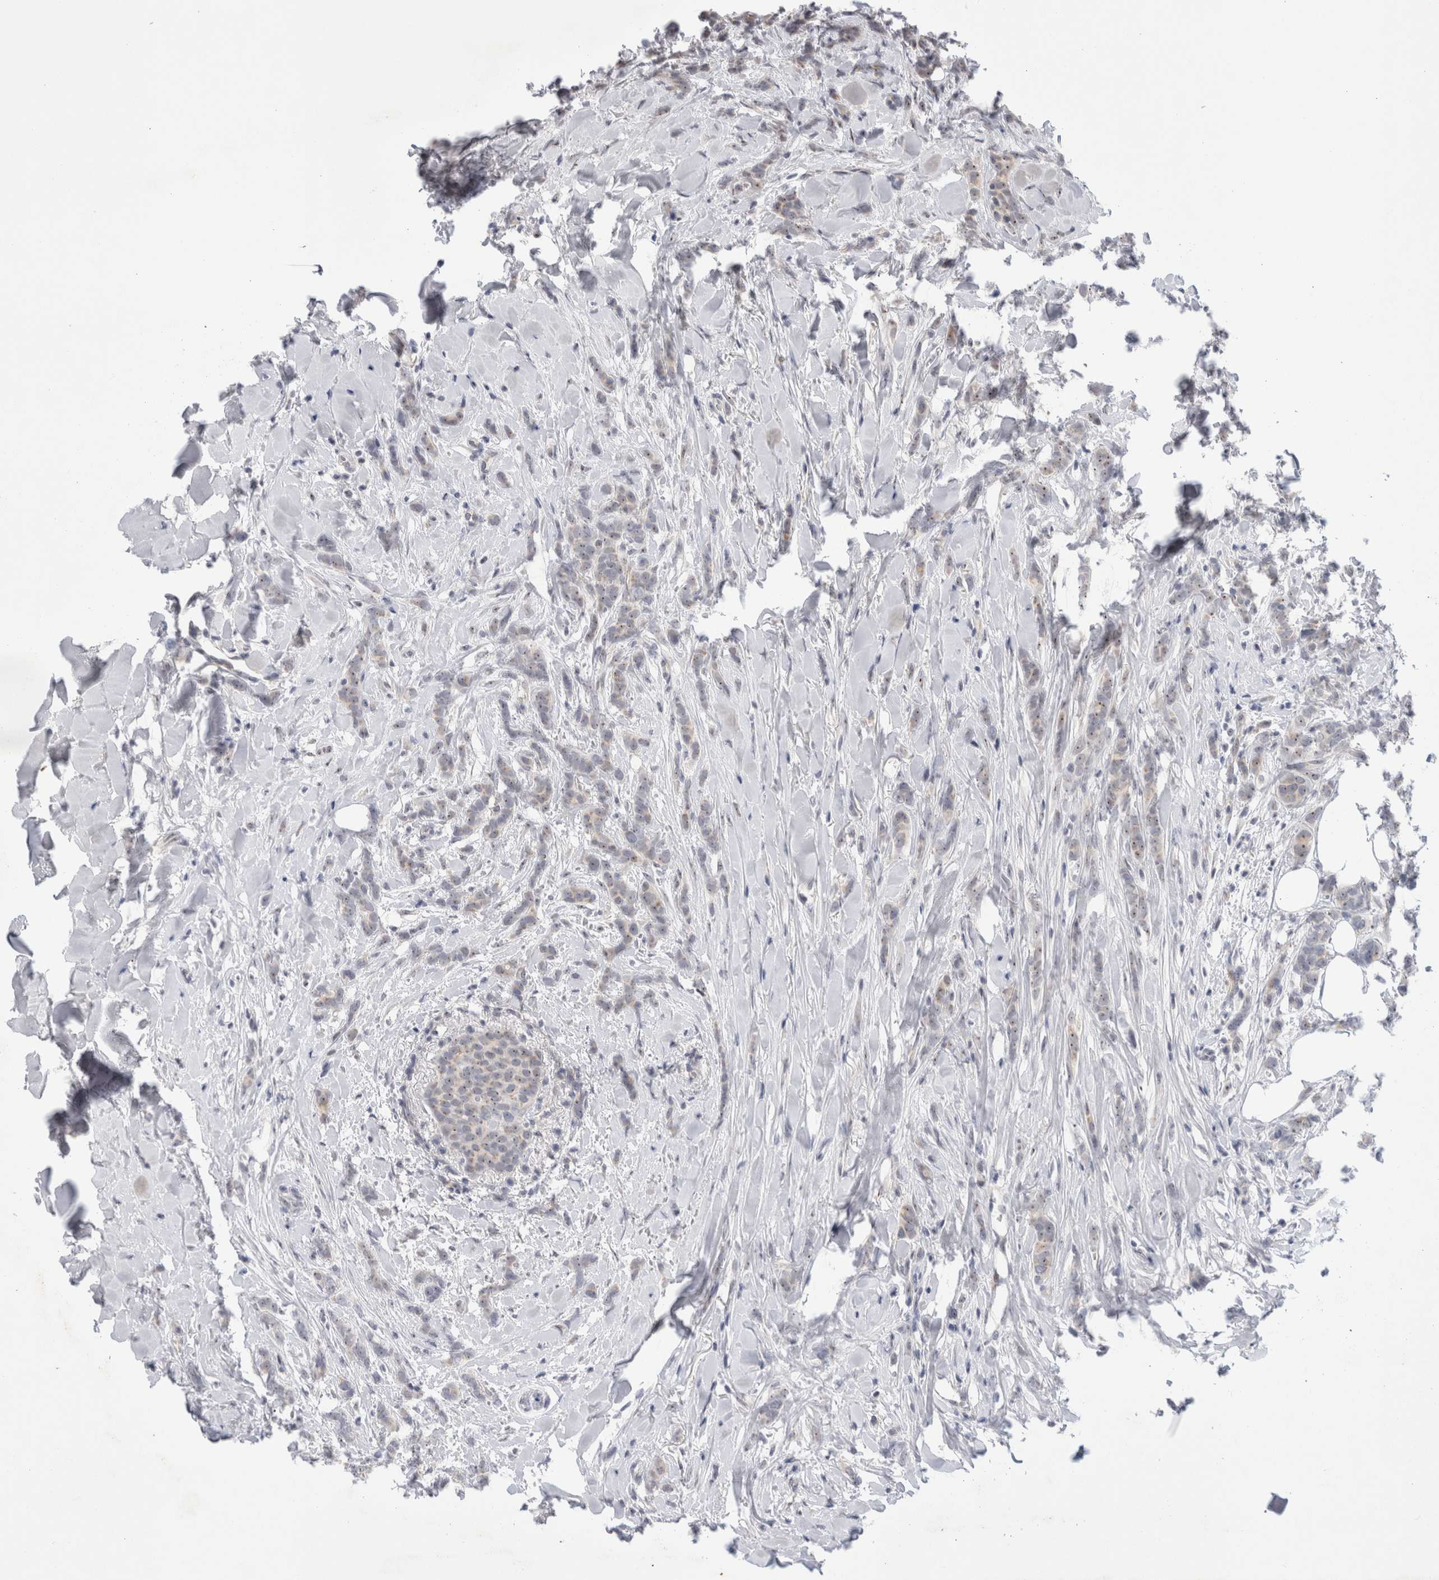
{"staining": {"intensity": "weak", "quantity": ">75%", "location": "nuclear"}, "tissue": "breast cancer", "cell_type": "Tumor cells", "image_type": "cancer", "snomed": [{"axis": "morphology", "description": "Lobular carcinoma"}, {"axis": "topography", "description": "Skin"}, {"axis": "topography", "description": "Breast"}], "caption": "A brown stain highlights weak nuclear positivity of a protein in lobular carcinoma (breast) tumor cells.", "gene": "CERS5", "patient": {"sex": "female", "age": 46}}